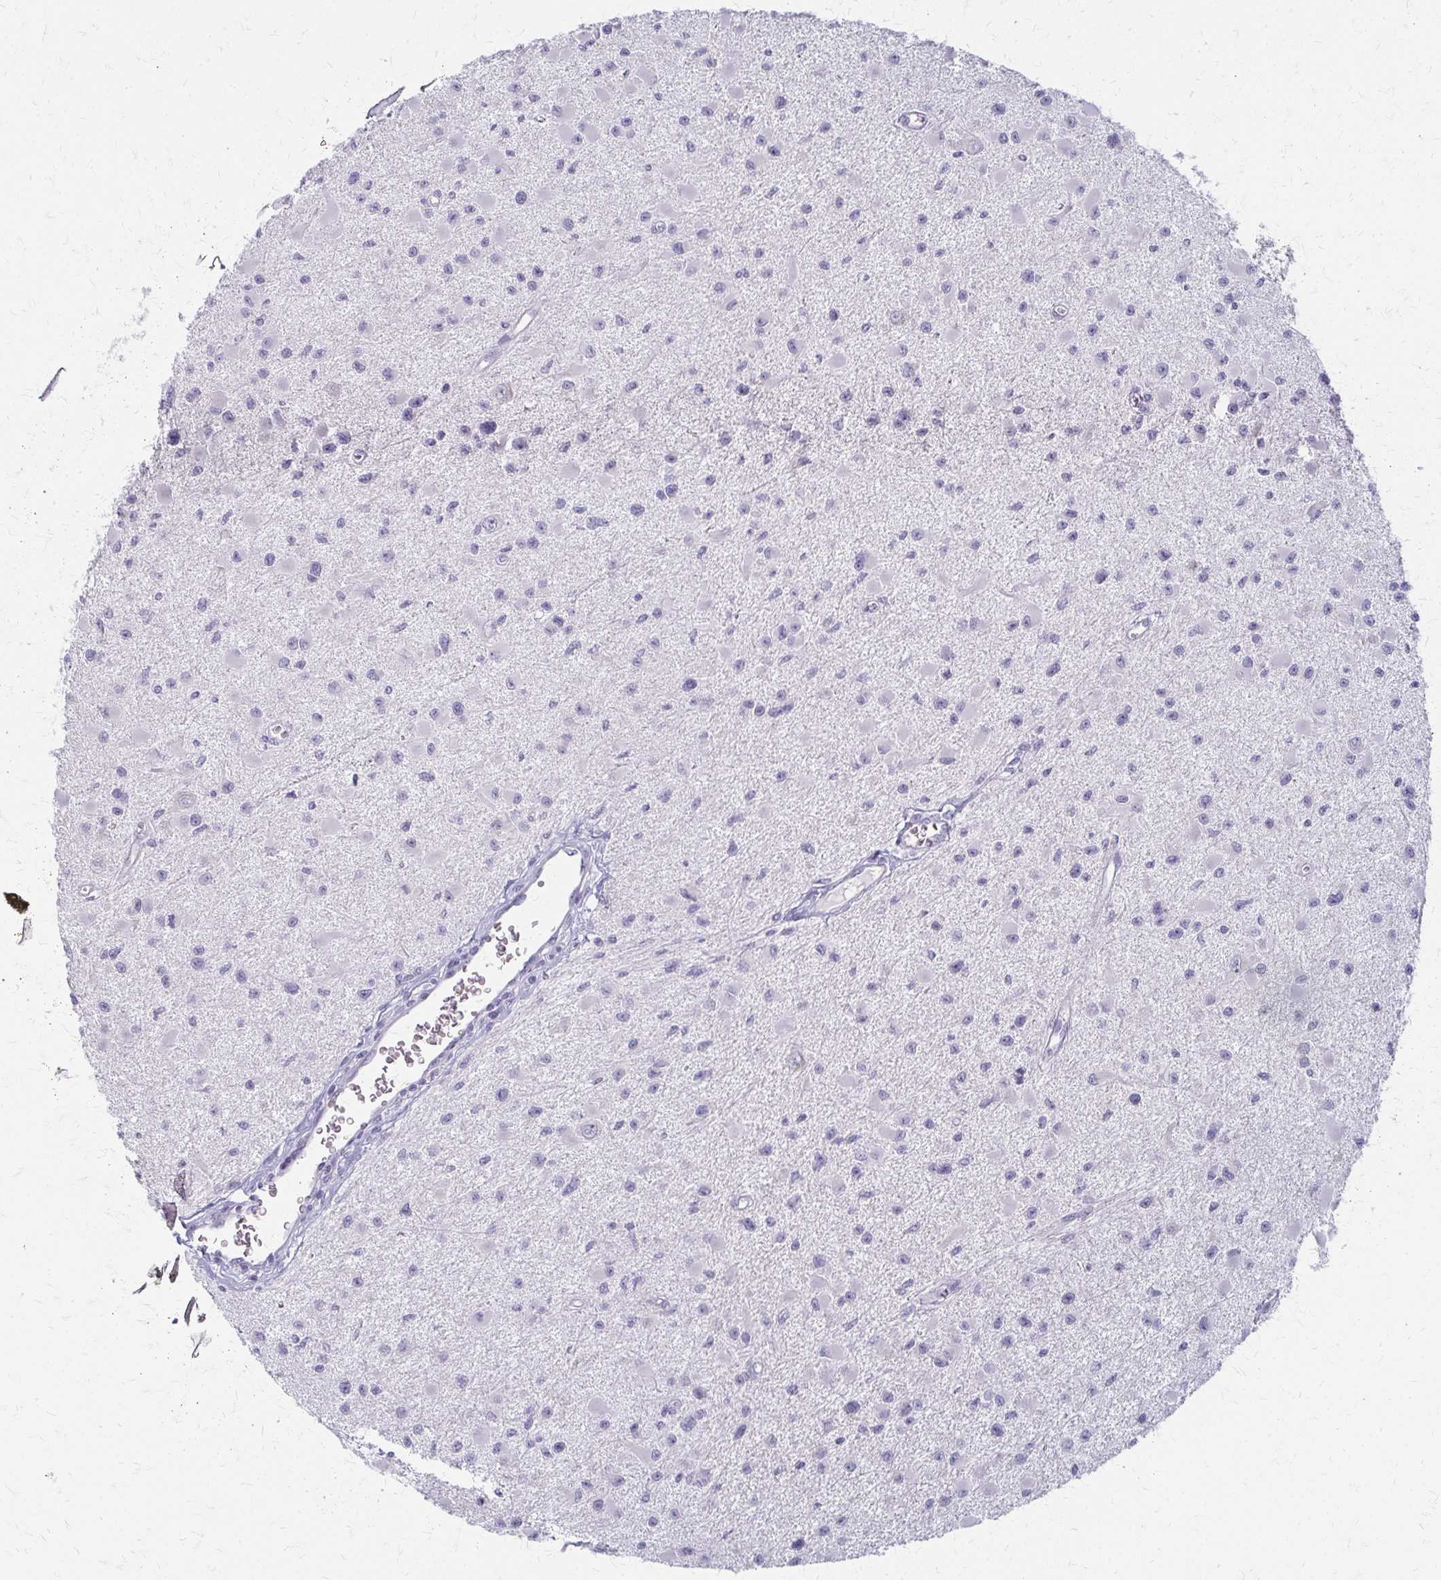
{"staining": {"intensity": "negative", "quantity": "none", "location": "none"}, "tissue": "glioma", "cell_type": "Tumor cells", "image_type": "cancer", "snomed": [{"axis": "morphology", "description": "Glioma, malignant, High grade"}, {"axis": "topography", "description": "Brain"}], "caption": "Tumor cells are negative for protein expression in human malignant high-grade glioma.", "gene": "ACP5", "patient": {"sex": "male", "age": 54}}